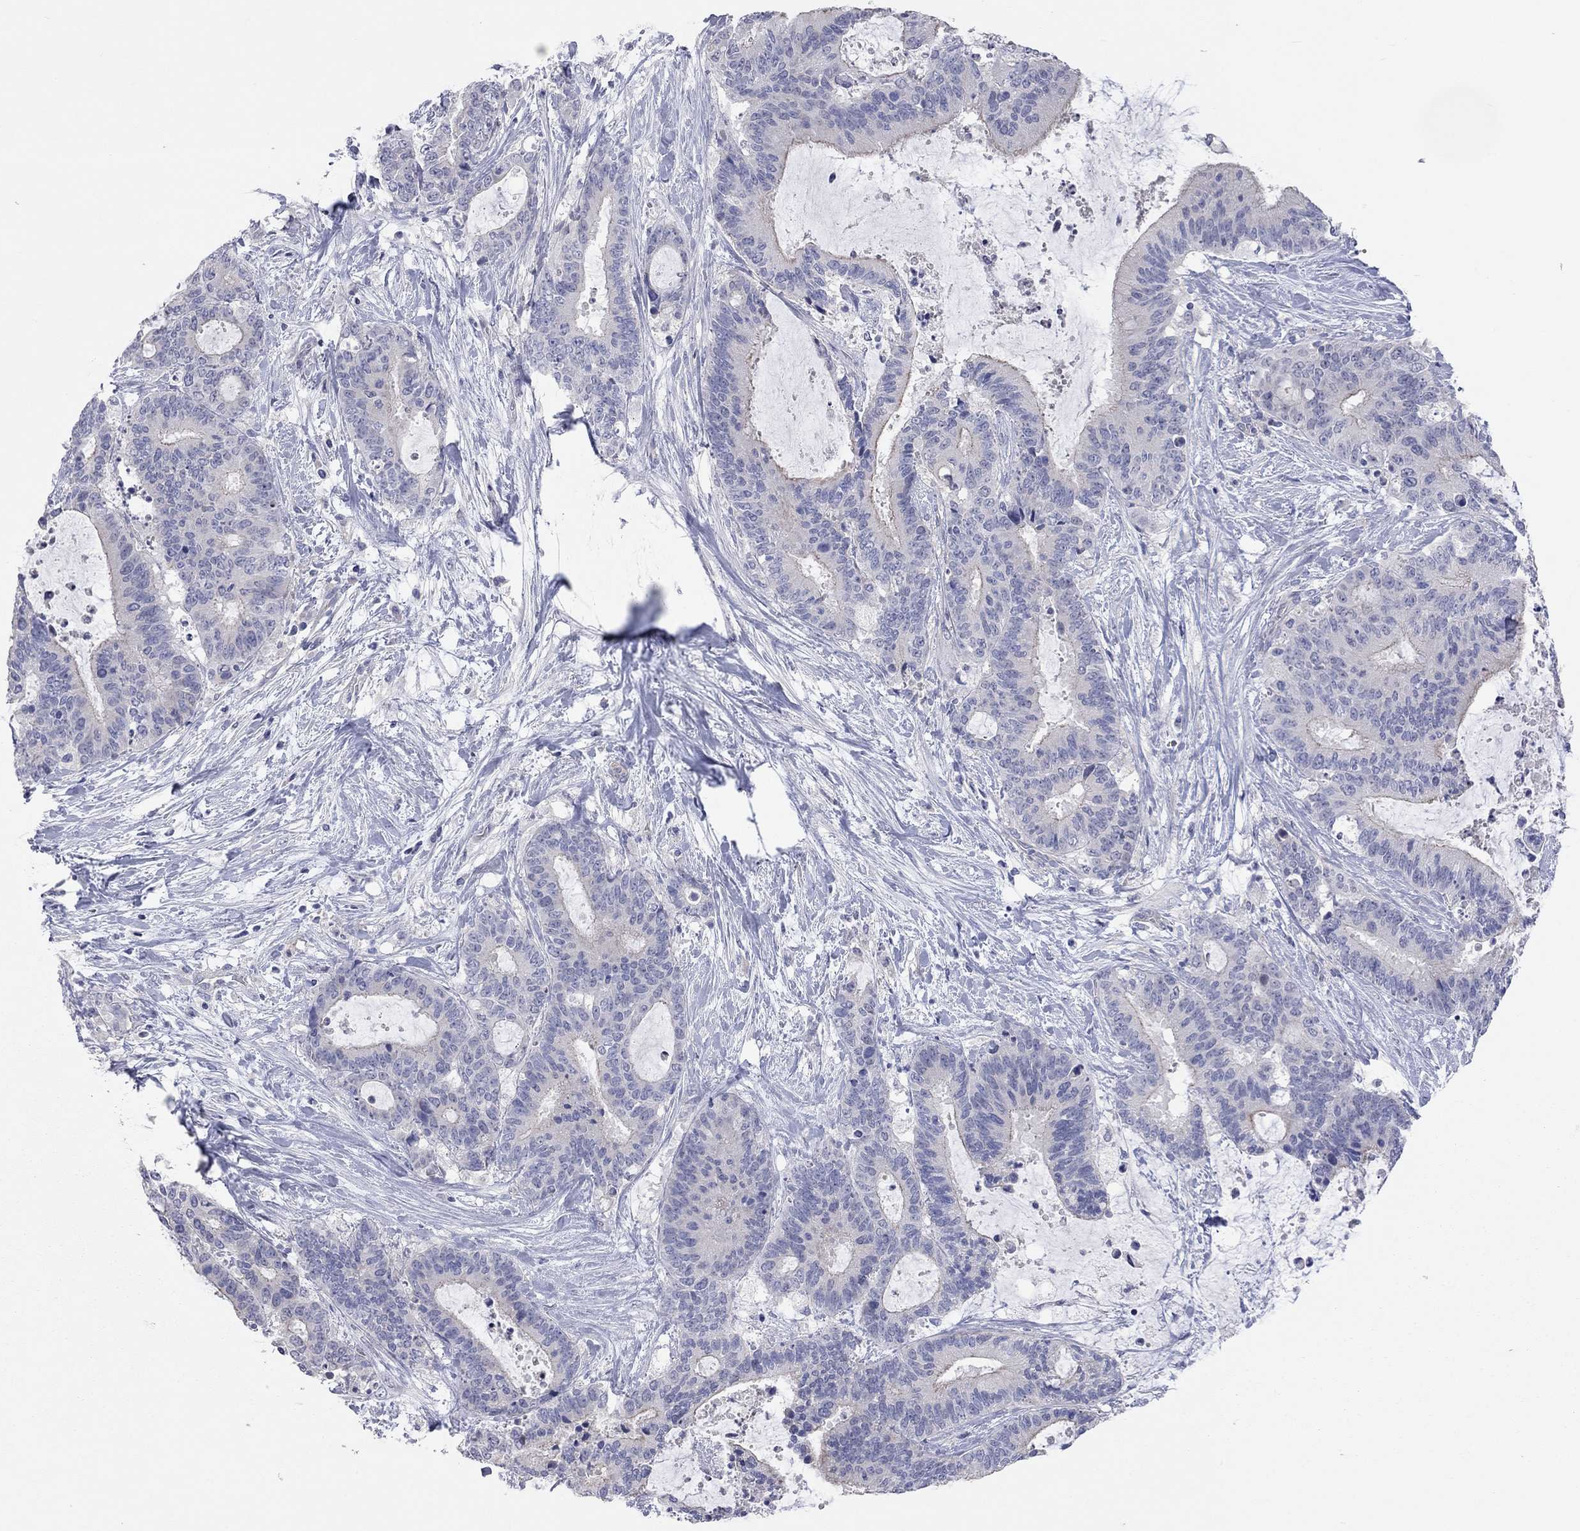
{"staining": {"intensity": "moderate", "quantity": "<25%", "location": "cytoplasmic/membranous"}, "tissue": "liver cancer", "cell_type": "Tumor cells", "image_type": "cancer", "snomed": [{"axis": "morphology", "description": "Cholangiocarcinoma"}, {"axis": "topography", "description": "Liver"}], "caption": "The micrograph exhibits immunohistochemical staining of cholangiocarcinoma (liver). There is moderate cytoplasmic/membranous staining is identified in approximately <25% of tumor cells.", "gene": "KCNB1", "patient": {"sex": "female", "age": 73}}